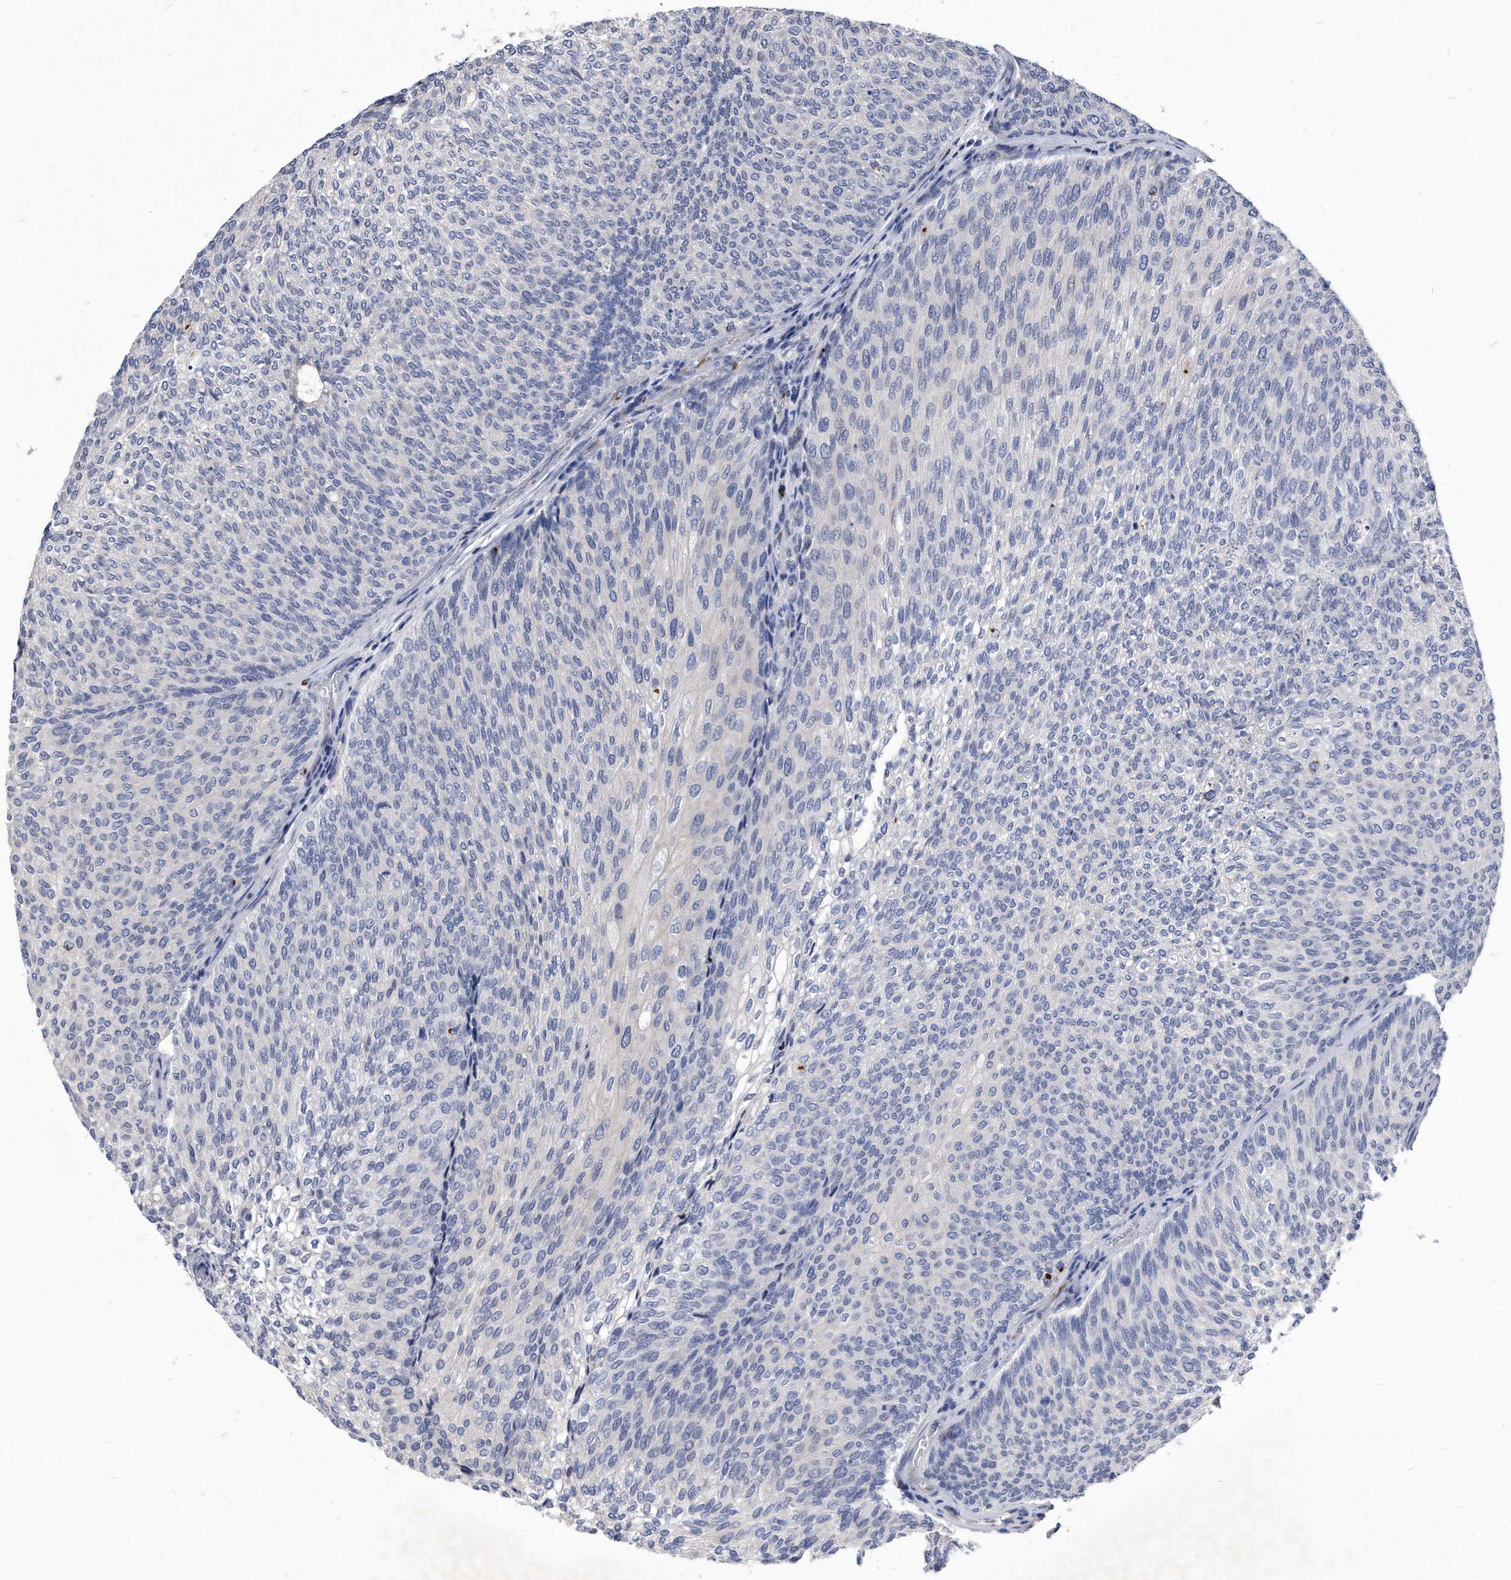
{"staining": {"intensity": "negative", "quantity": "none", "location": "none"}, "tissue": "urothelial cancer", "cell_type": "Tumor cells", "image_type": "cancer", "snomed": [{"axis": "morphology", "description": "Urothelial carcinoma, Low grade"}, {"axis": "topography", "description": "Urinary bladder"}], "caption": "An IHC image of urothelial carcinoma (low-grade) is shown. There is no staining in tumor cells of urothelial carcinoma (low-grade).", "gene": "MGAT4A", "patient": {"sex": "female", "age": 79}}